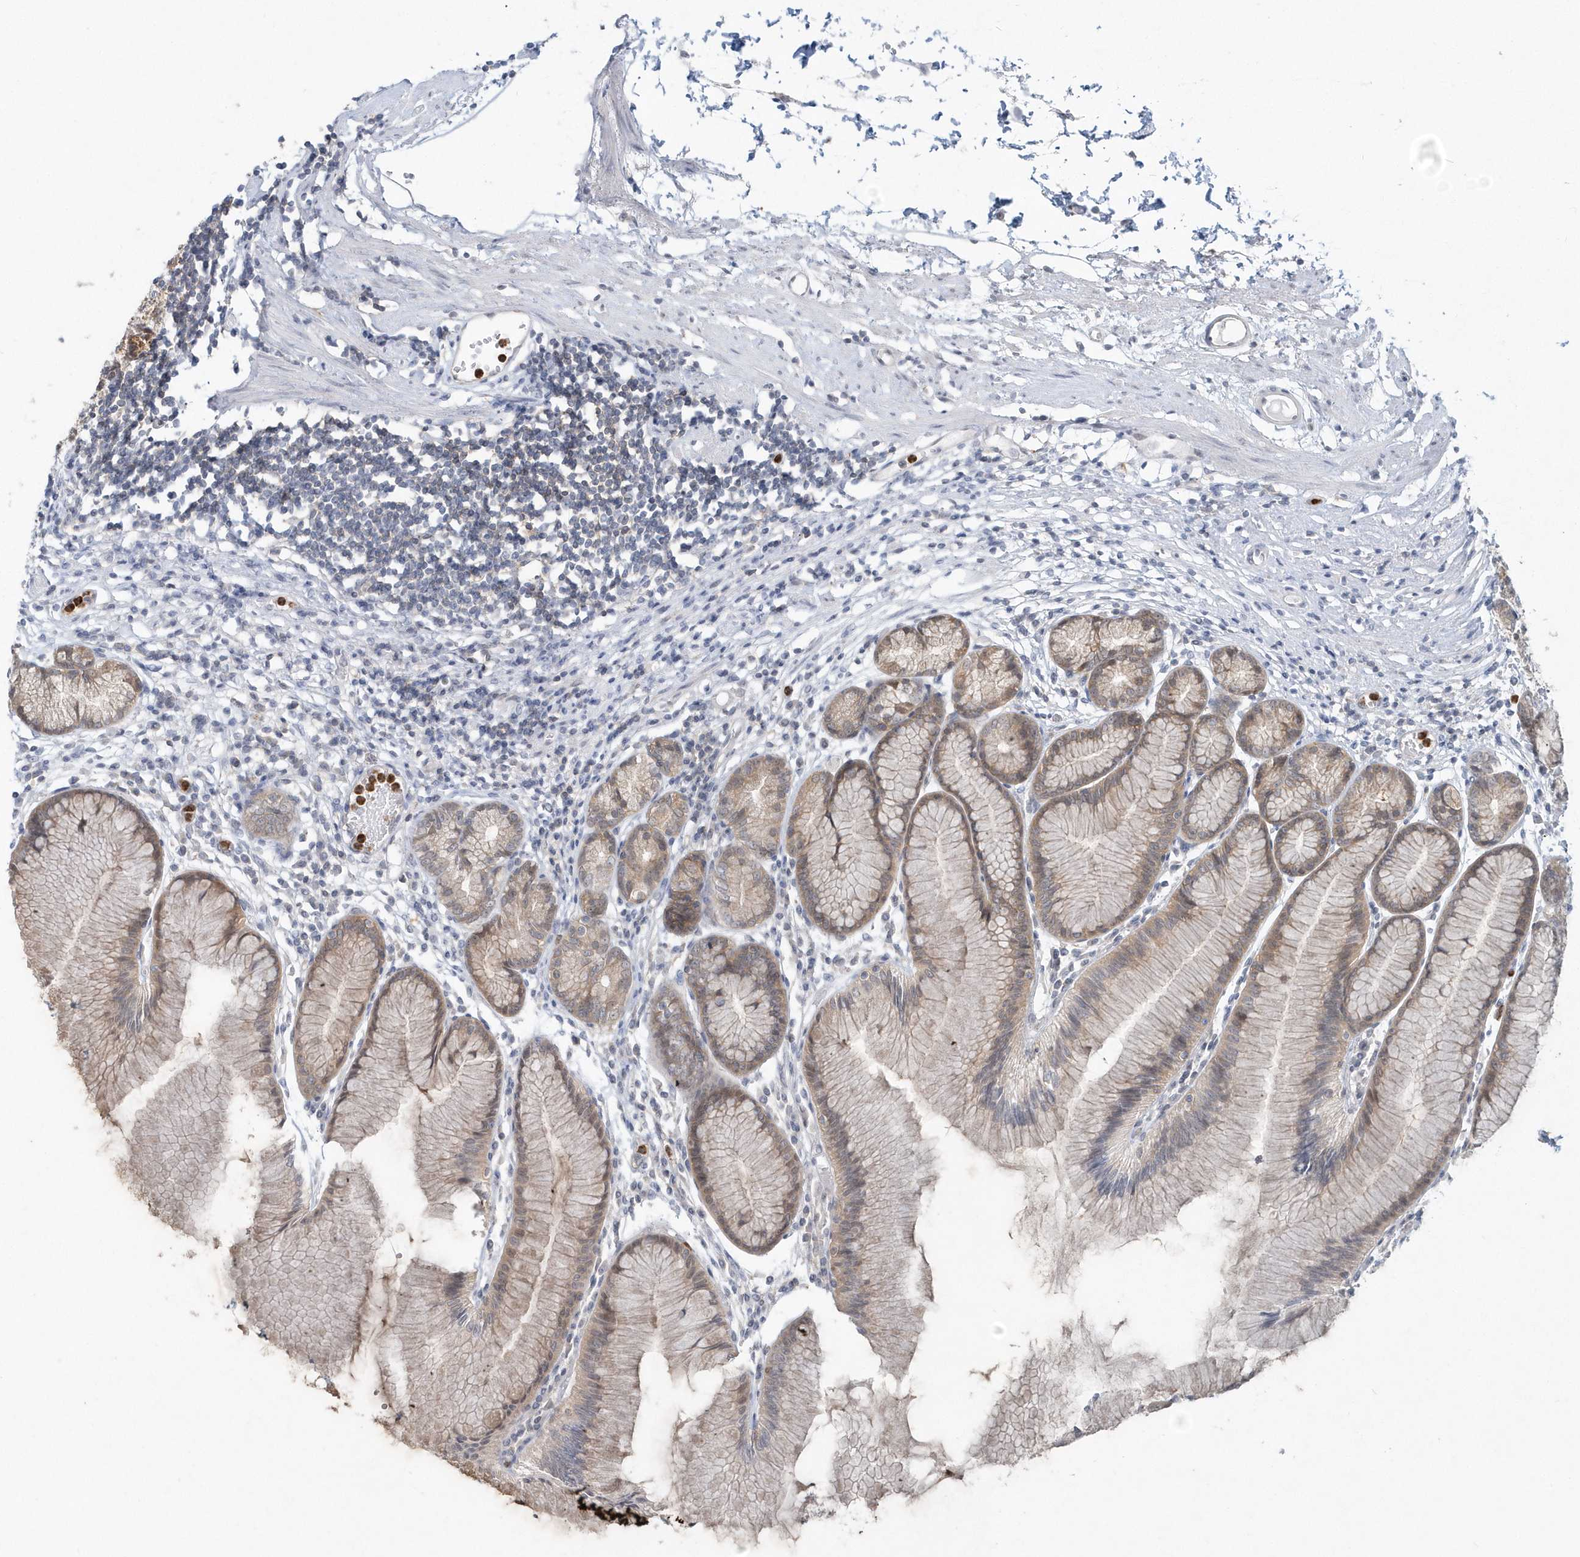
{"staining": {"intensity": "weak", "quantity": "25%-75%", "location": "cytoplasmic/membranous"}, "tissue": "stomach", "cell_type": "Glandular cells", "image_type": "normal", "snomed": [{"axis": "morphology", "description": "Normal tissue, NOS"}, {"axis": "topography", "description": "Stomach"}], "caption": "Immunohistochemical staining of unremarkable human stomach displays weak cytoplasmic/membranous protein positivity in about 25%-75% of glandular cells. The staining was performed using DAB (3,3'-diaminobenzidine) to visualize the protein expression in brown, while the nuclei were stained in blue with hematoxylin (Magnification: 20x).", "gene": "RNF7", "patient": {"sex": "female", "age": 57}}